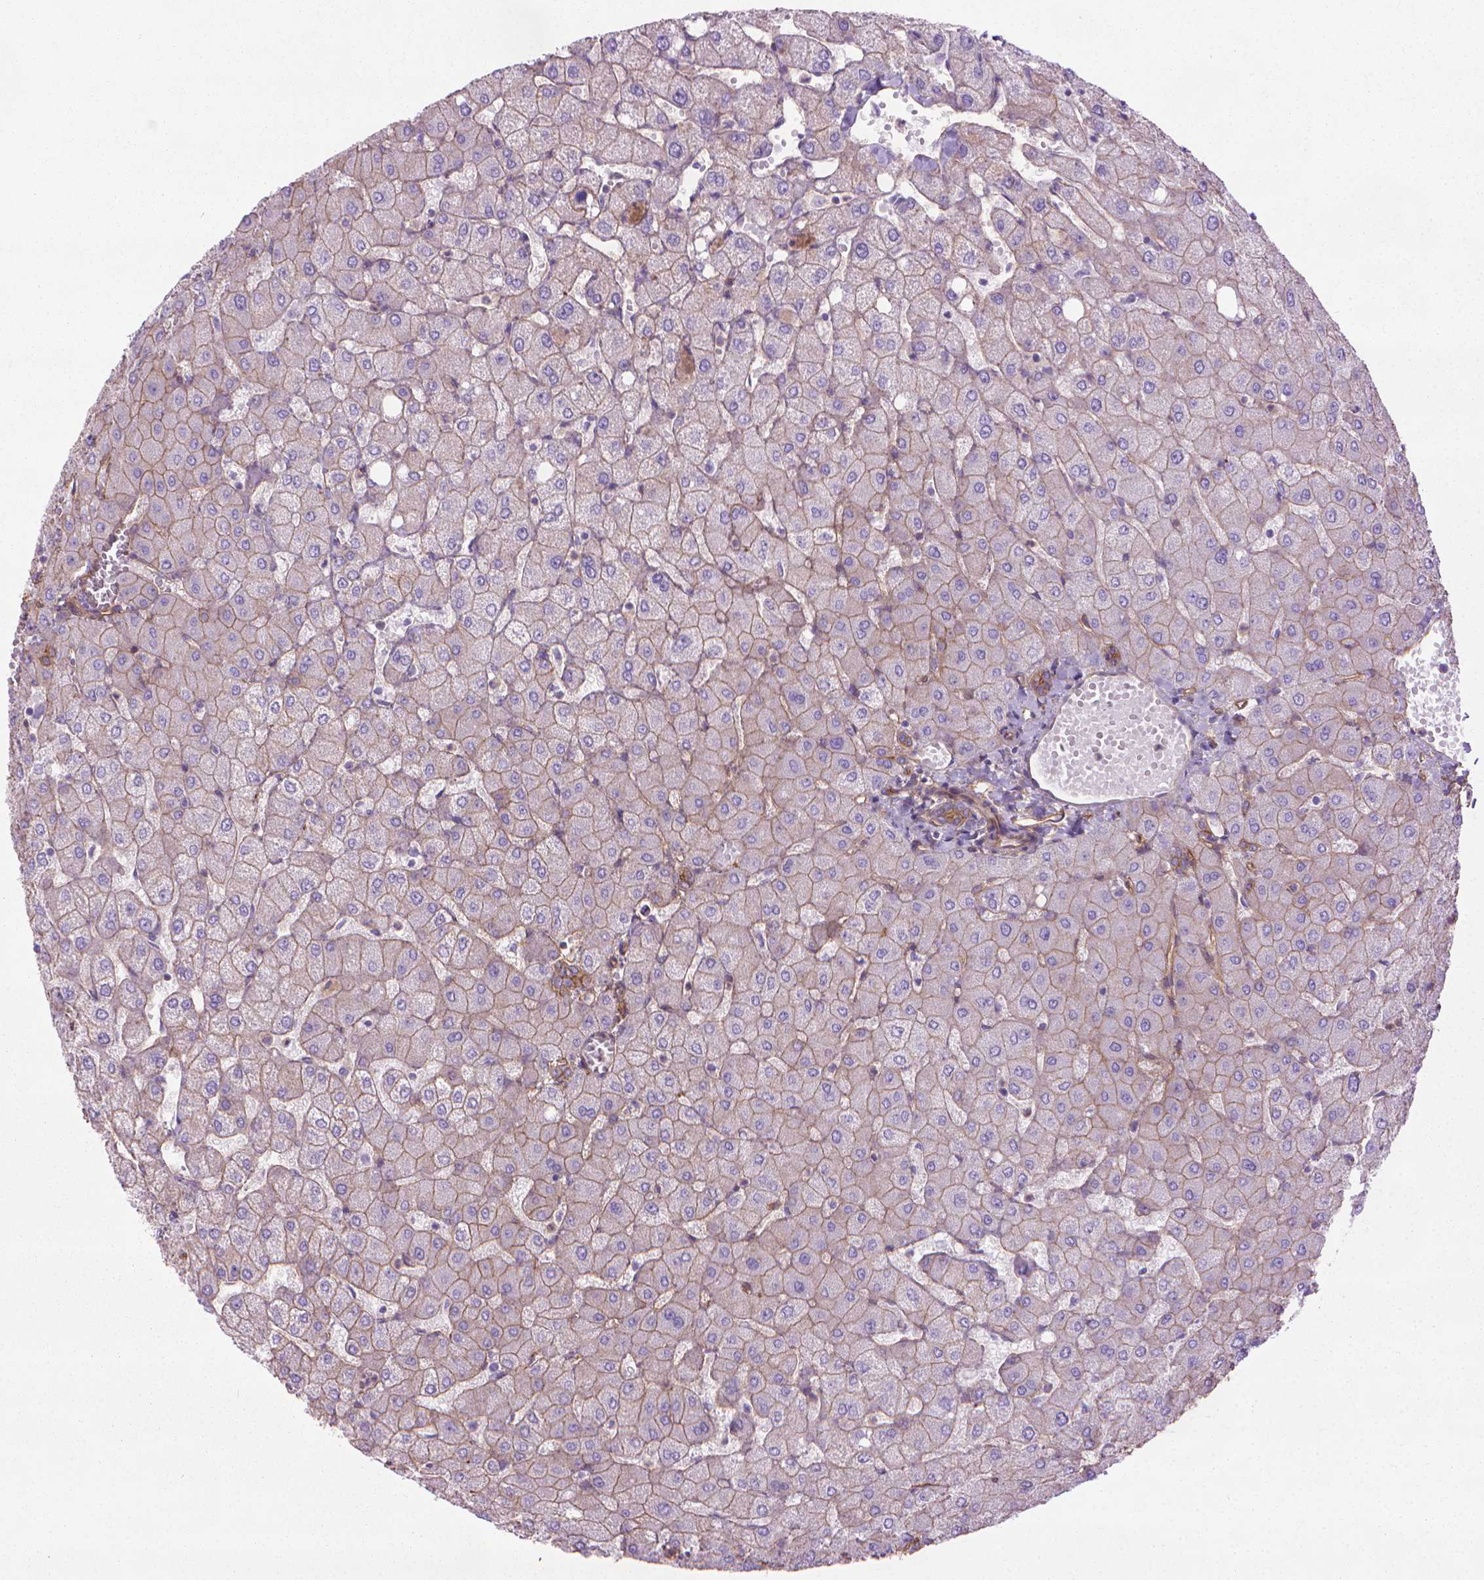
{"staining": {"intensity": "weak", "quantity": "25%-75%", "location": "cytoplasmic/membranous"}, "tissue": "liver", "cell_type": "Cholangiocytes", "image_type": "normal", "snomed": [{"axis": "morphology", "description": "Normal tissue, NOS"}, {"axis": "topography", "description": "Liver"}], "caption": "A brown stain shows weak cytoplasmic/membranous expression of a protein in cholangiocytes of normal liver.", "gene": "TENT5A", "patient": {"sex": "female", "age": 54}}